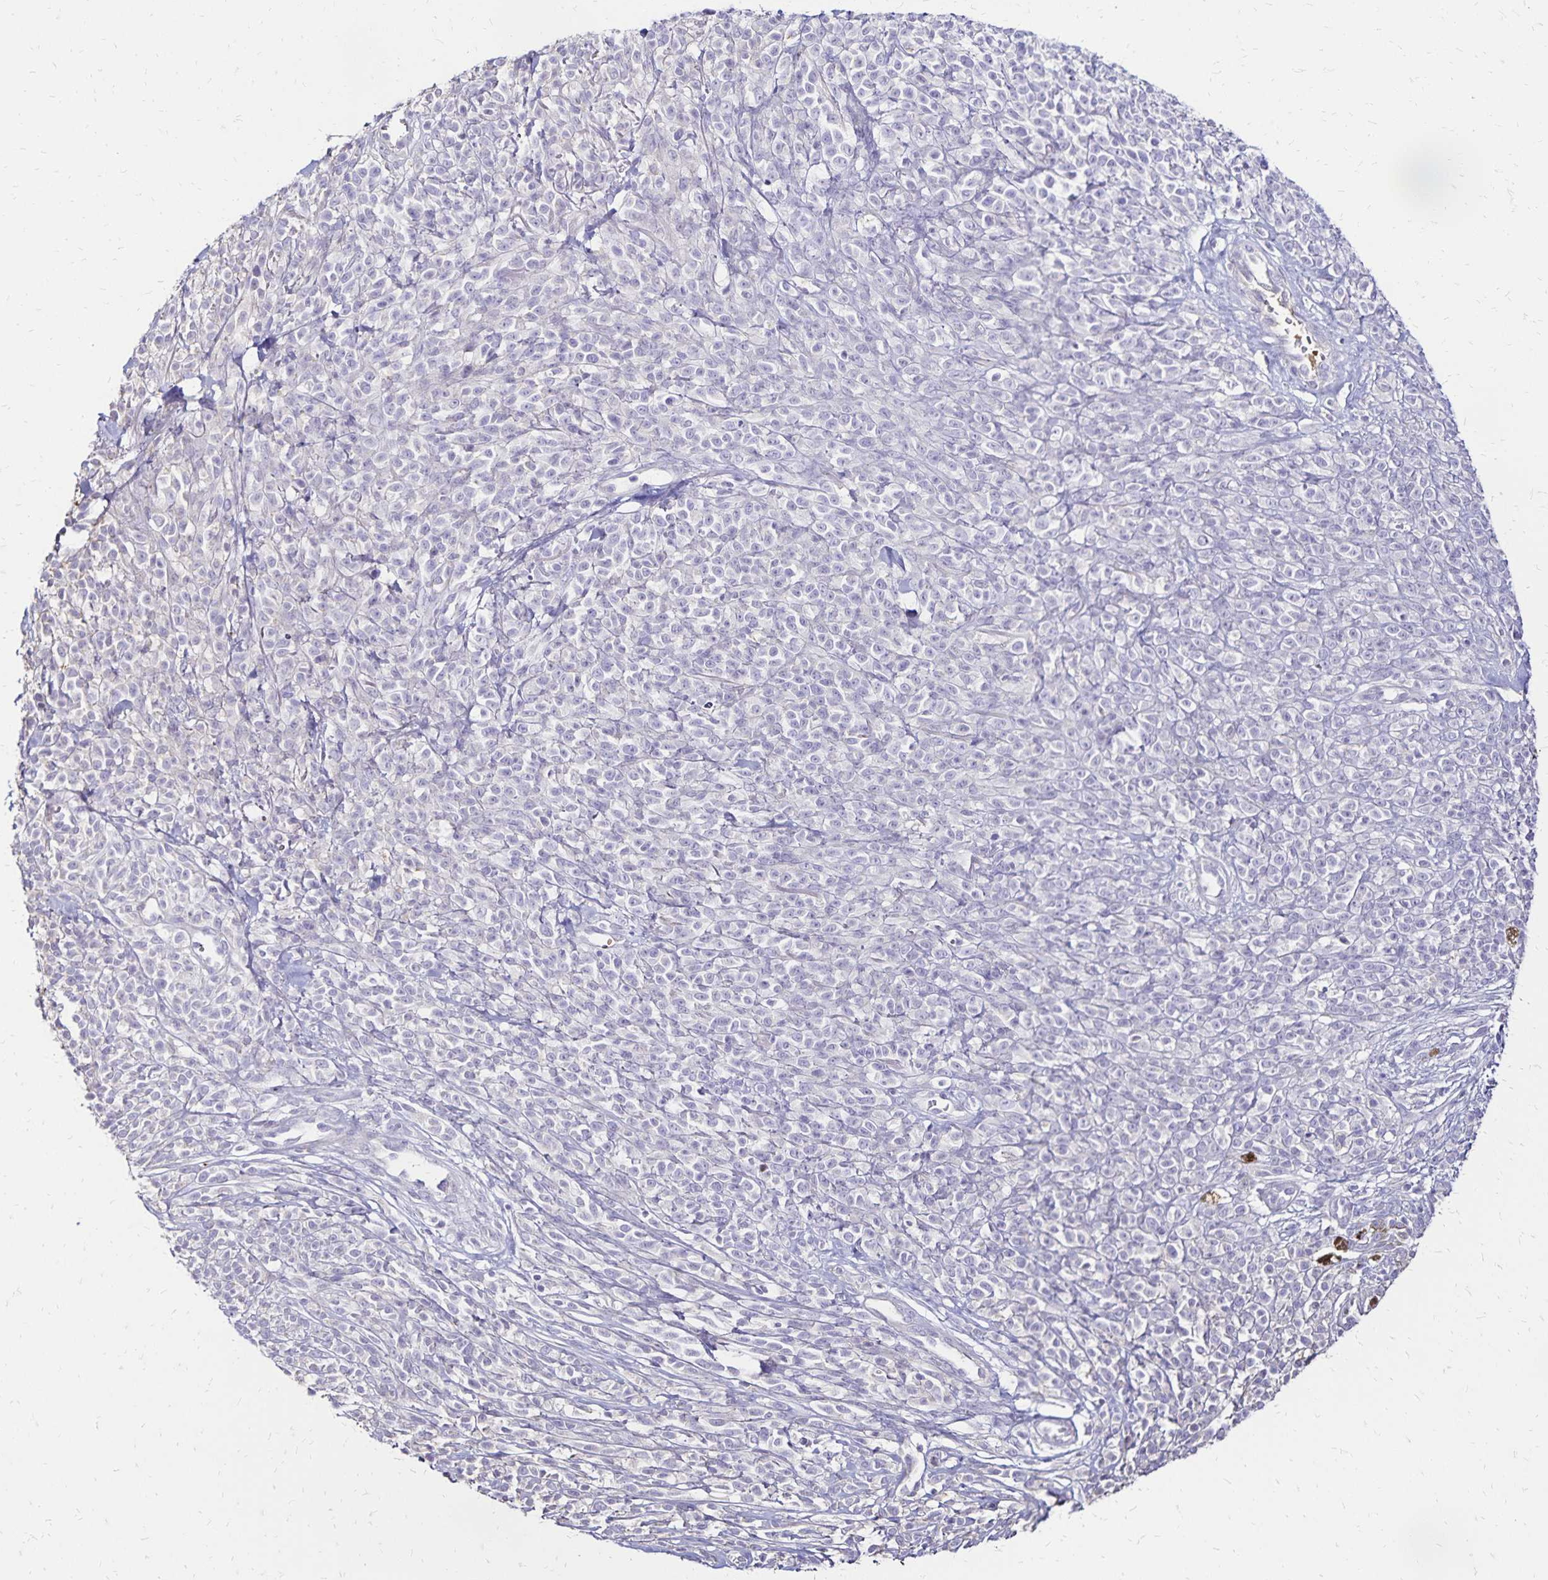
{"staining": {"intensity": "negative", "quantity": "none", "location": "none"}, "tissue": "melanoma", "cell_type": "Tumor cells", "image_type": "cancer", "snomed": [{"axis": "morphology", "description": "Malignant melanoma, NOS"}, {"axis": "topography", "description": "Skin"}, {"axis": "topography", "description": "Skin of trunk"}], "caption": "A high-resolution histopathology image shows immunohistochemistry staining of malignant melanoma, which demonstrates no significant positivity in tumor cells.", "gene": "KISS1", "patient": {"sex": "male", "age": 74}}